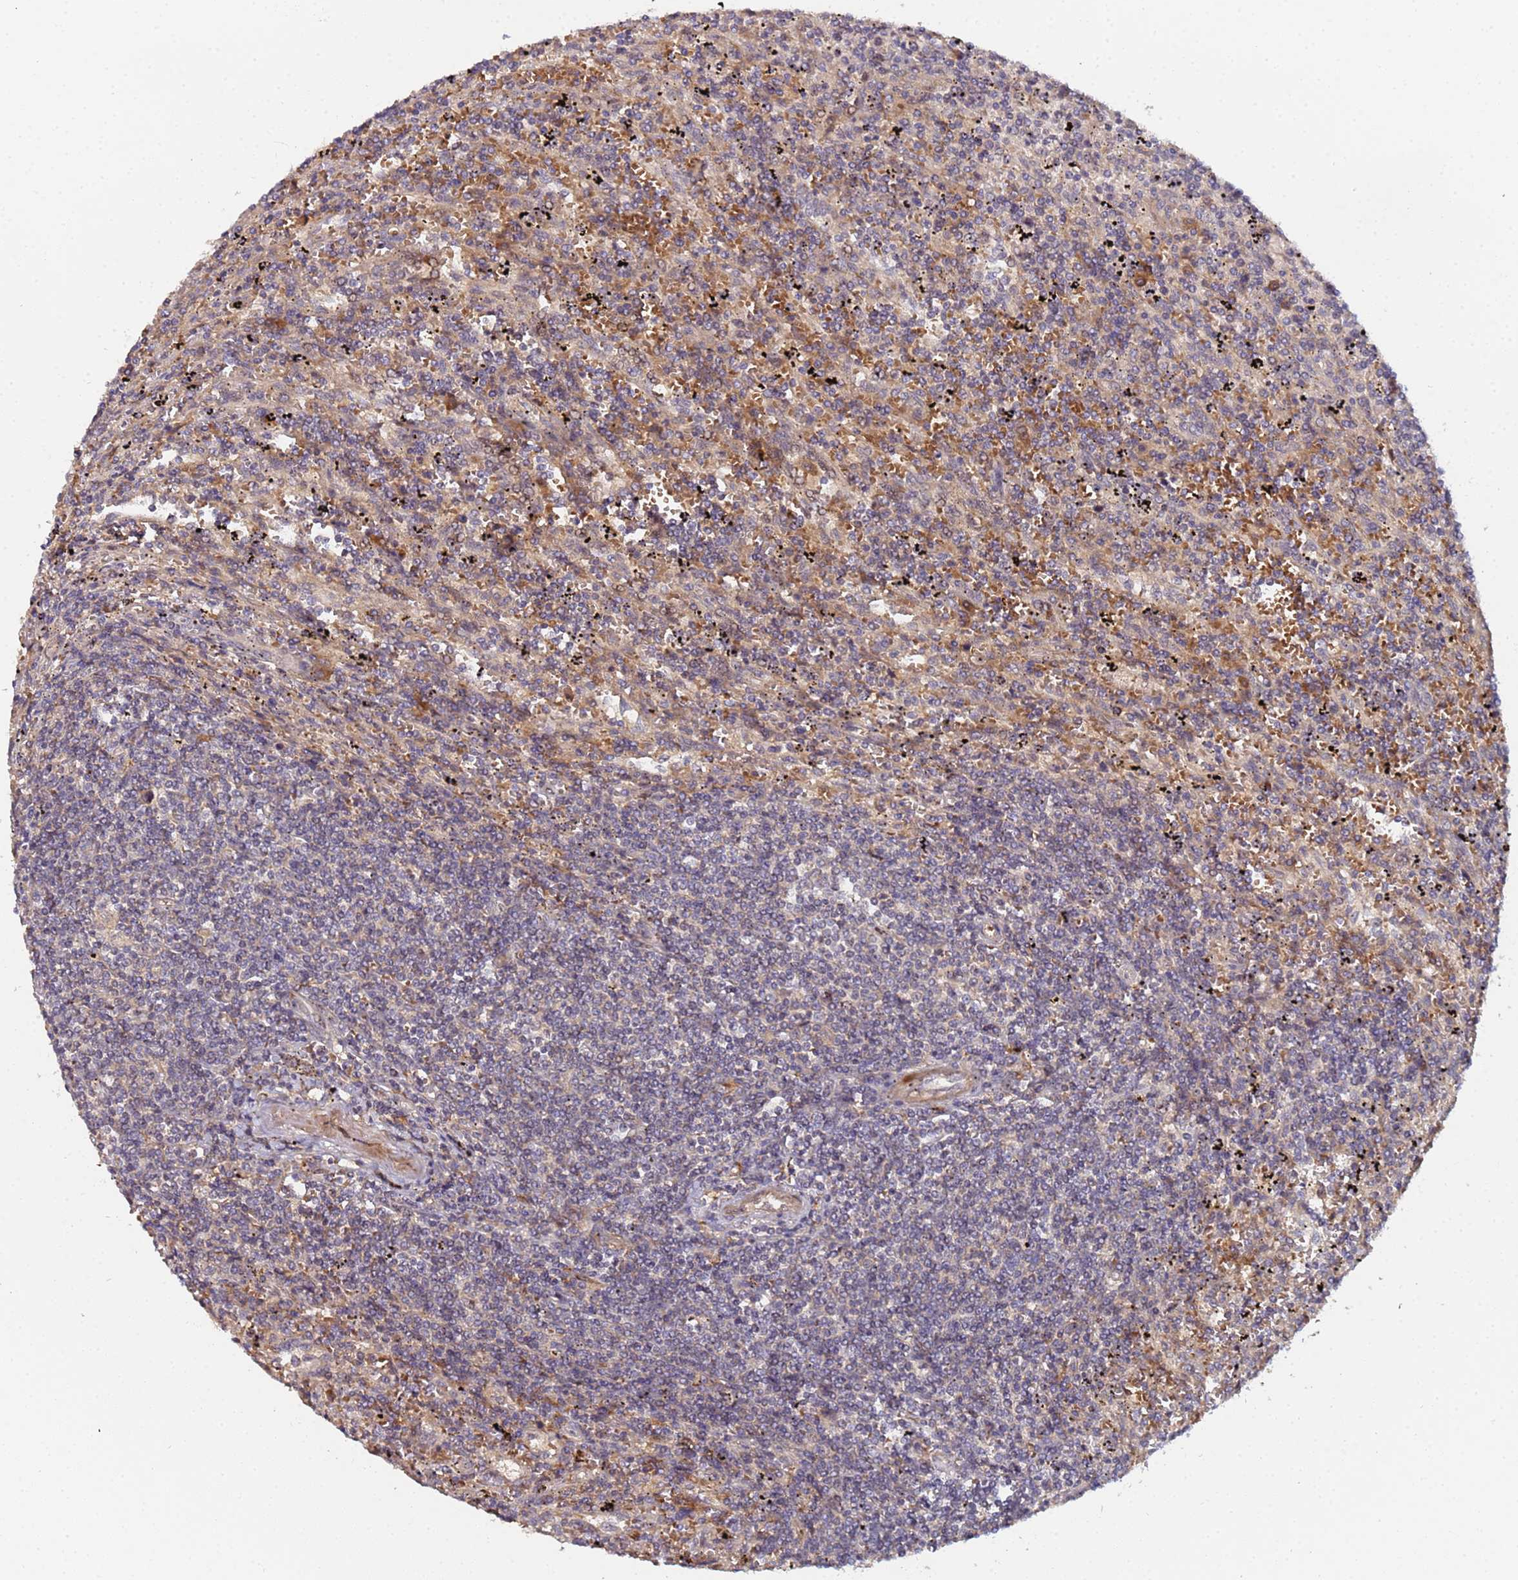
{"staining": {"intensity": "negative", "quantity": "none", "location": "none"}, "tissue": "lymphoma", "cell_type": "Tumor cells", "image_type": "cancer", "snomed": [{"axis": "morphology", "description": "Malignant lymphoma, non-Hodgkin's type, Low grade"}, {"axis": "topography", "description": "Spleen"}], "caption": "Immunohistochemical staining of lymphoma shows no significant positivity in tumor cells. Brightfield microscopy of immunohistochemistry stained with DAB (brown) and hematoxylin (blue), captured at high magnification.", "gene": "OSER1", "patient": {"sex": "male", "age": 76}}